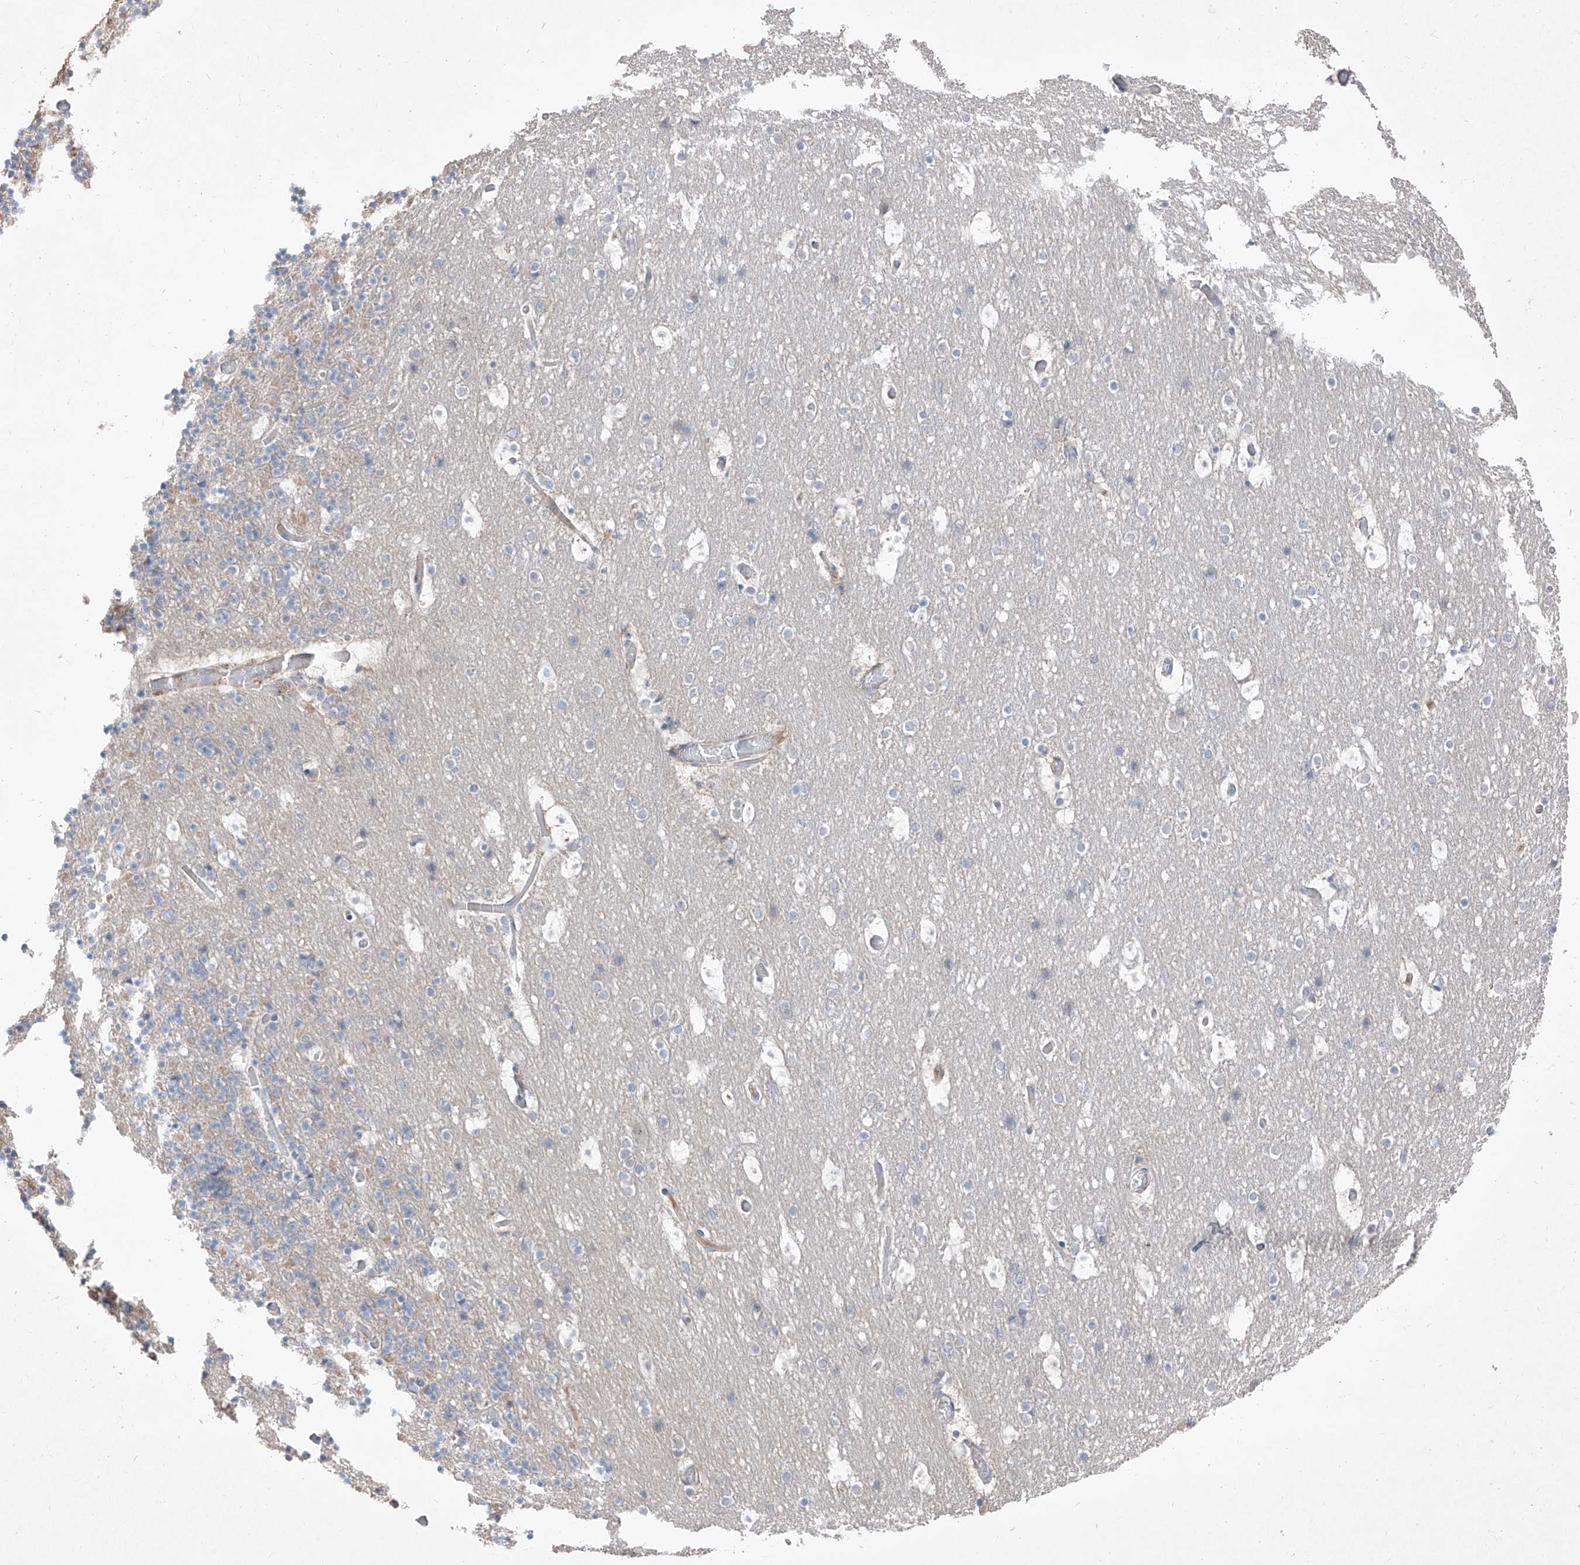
{"staining": {"intensity": "negative", "quantity": "none", "location": "none"}, "tissue": "cerebellum", "cell_type": "Cells in granular layer", "image_type": "normal", "snomed": [{"axis": "morphology", "description": "Normal tissue, NOS"}, {"axis": "topography", "description": "Cerebellum"}], "caption": "Human cerebellum stained for a protein using immunohistochemistry displays no positivity in cells in granular layer.", "gene": "UFD1", "patient": {"sex": "male", "age": 57}}